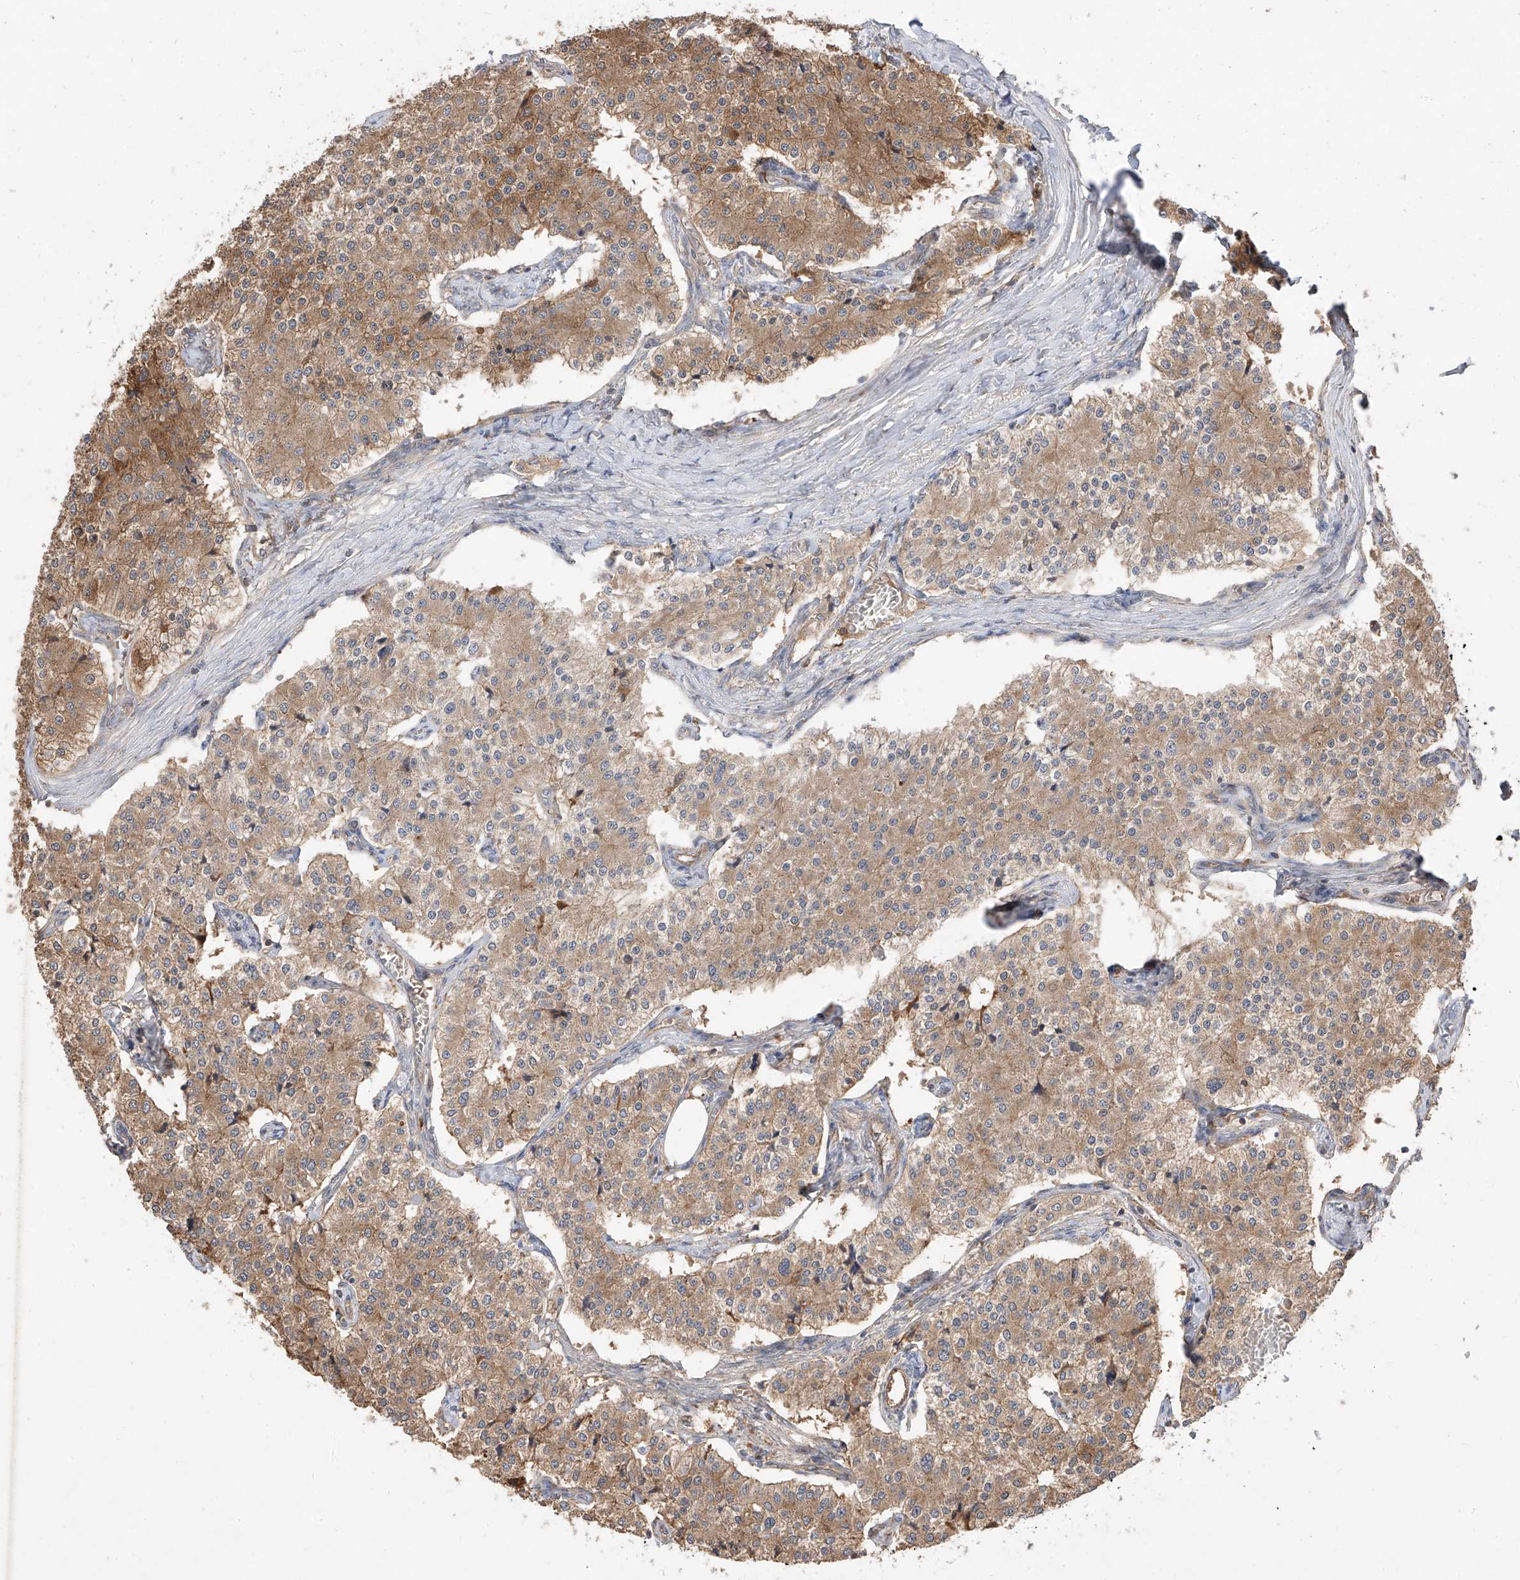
{"staining": {"intensity": "moderate", "quantity": ">75%", "location": "cytoplasmic/membranous"}, "tissue": "carcinoid", "cell_type": "Tumor cells", "image_type": "cancer", "snomed": [{"axis": "morphology", "description": "Carcinoid, malignant, NOS"}, {"axis": "topography", "description": "Colon"}], "caption": "Carcinoid was stained to show a protein in brown. There is medium levels of moderate cytoplasmic/membranous positivity in about >75% of tumor cells.", "gene": "CACNA2D4", "patient": {"sex": "female", "age": 52}}